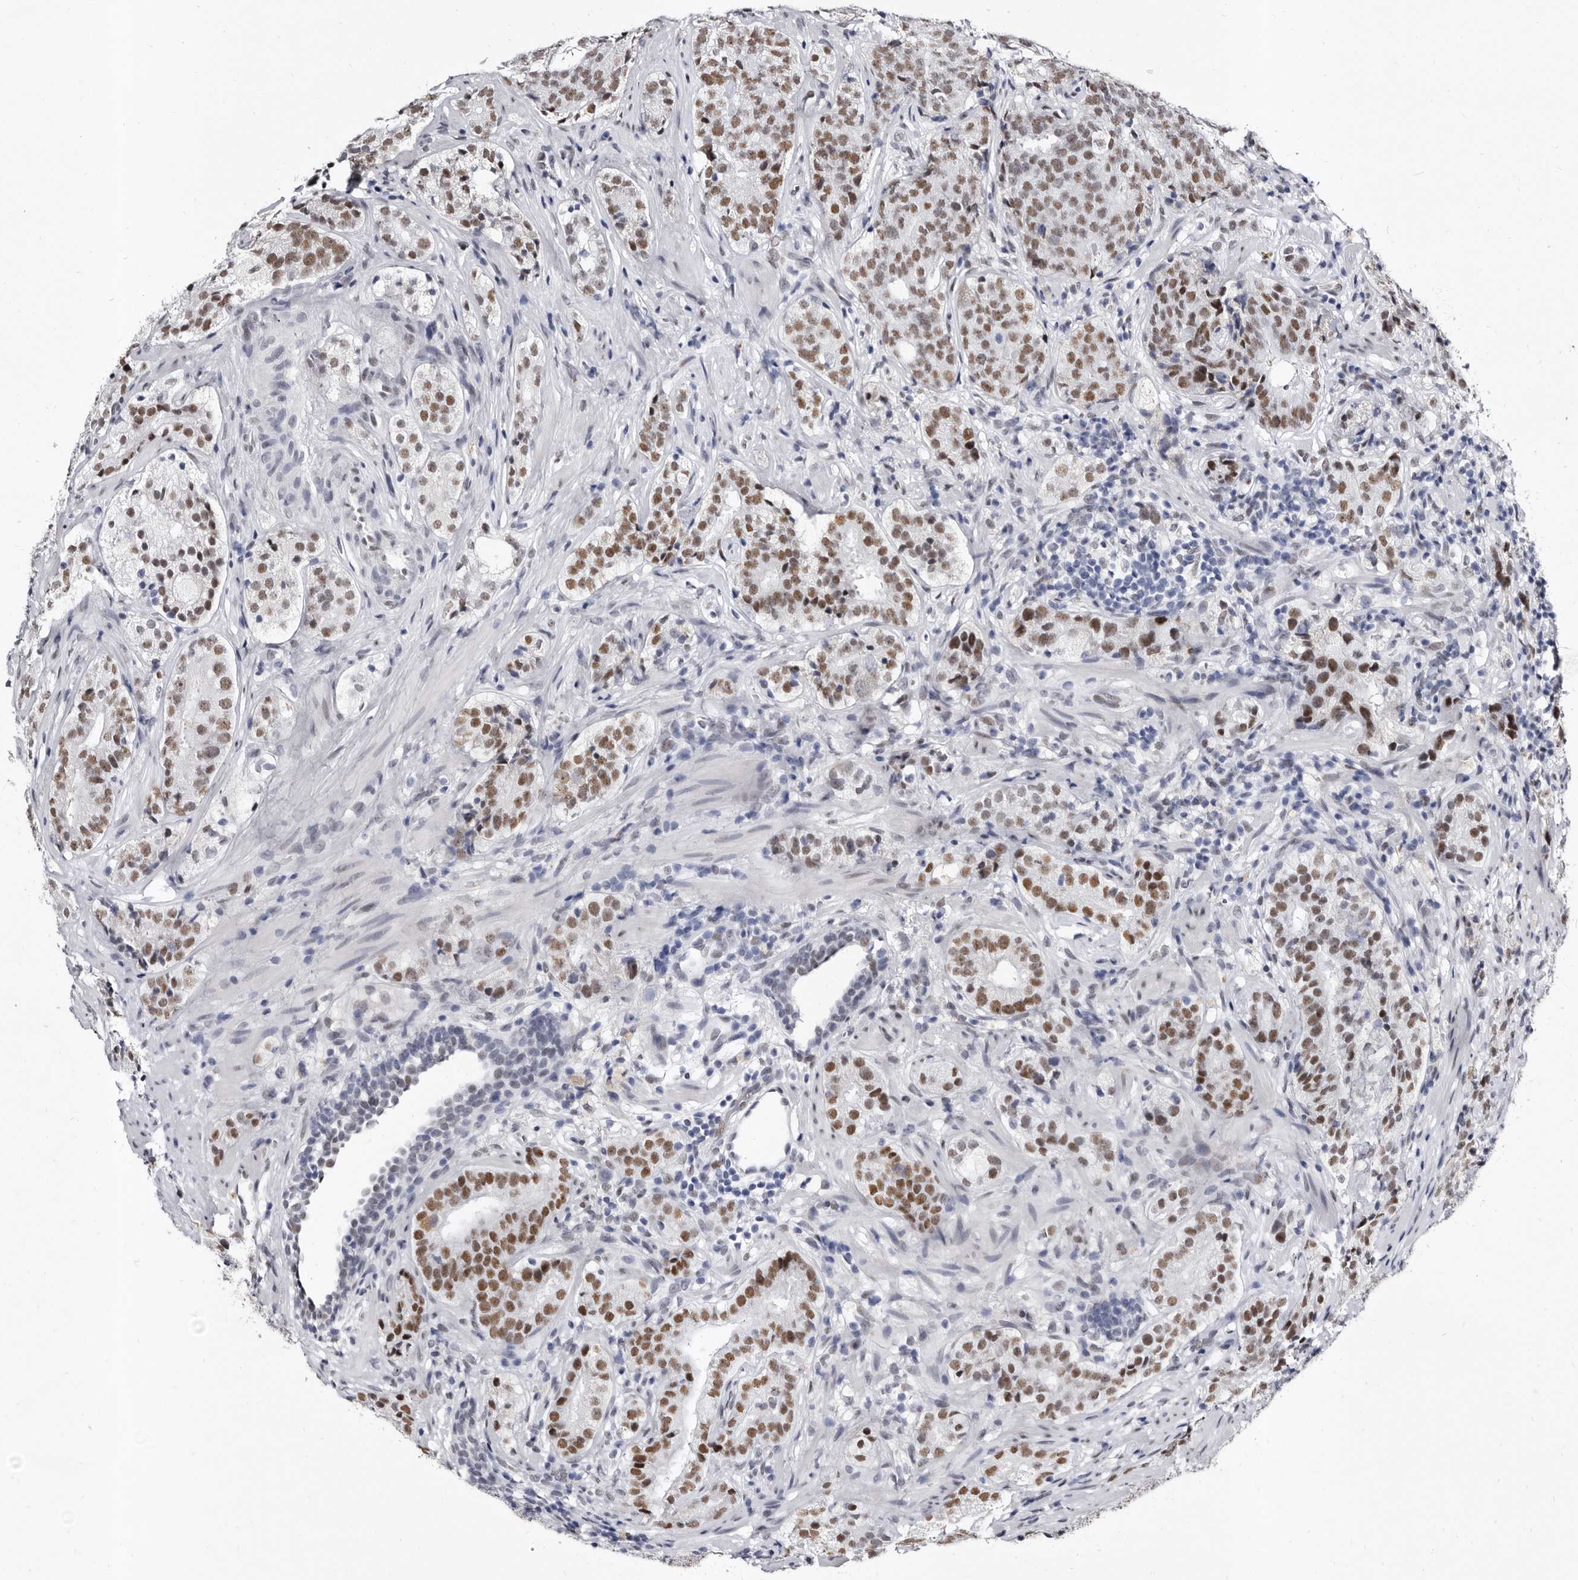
{"staining": {"intensity": "moderate", "quantity": ">75%", "location": "nuclear"}, "tissue": "prostate cancer", "cell_type": "Tumor cells", "image_type": "cancer", "snomed": [{"axis": "morphology", "description": "Adenocarcinoma, High grade"}, {"axis": "topography", "description": "Prostate"}], "caption": "Human prostate cancer (adenocarcinoma (high-grade)) stained with a protein marker demonstrates moderate staining in tumor cells.", "gene": "ZNF326", "patient": {"sex": "male", "age": 56}}